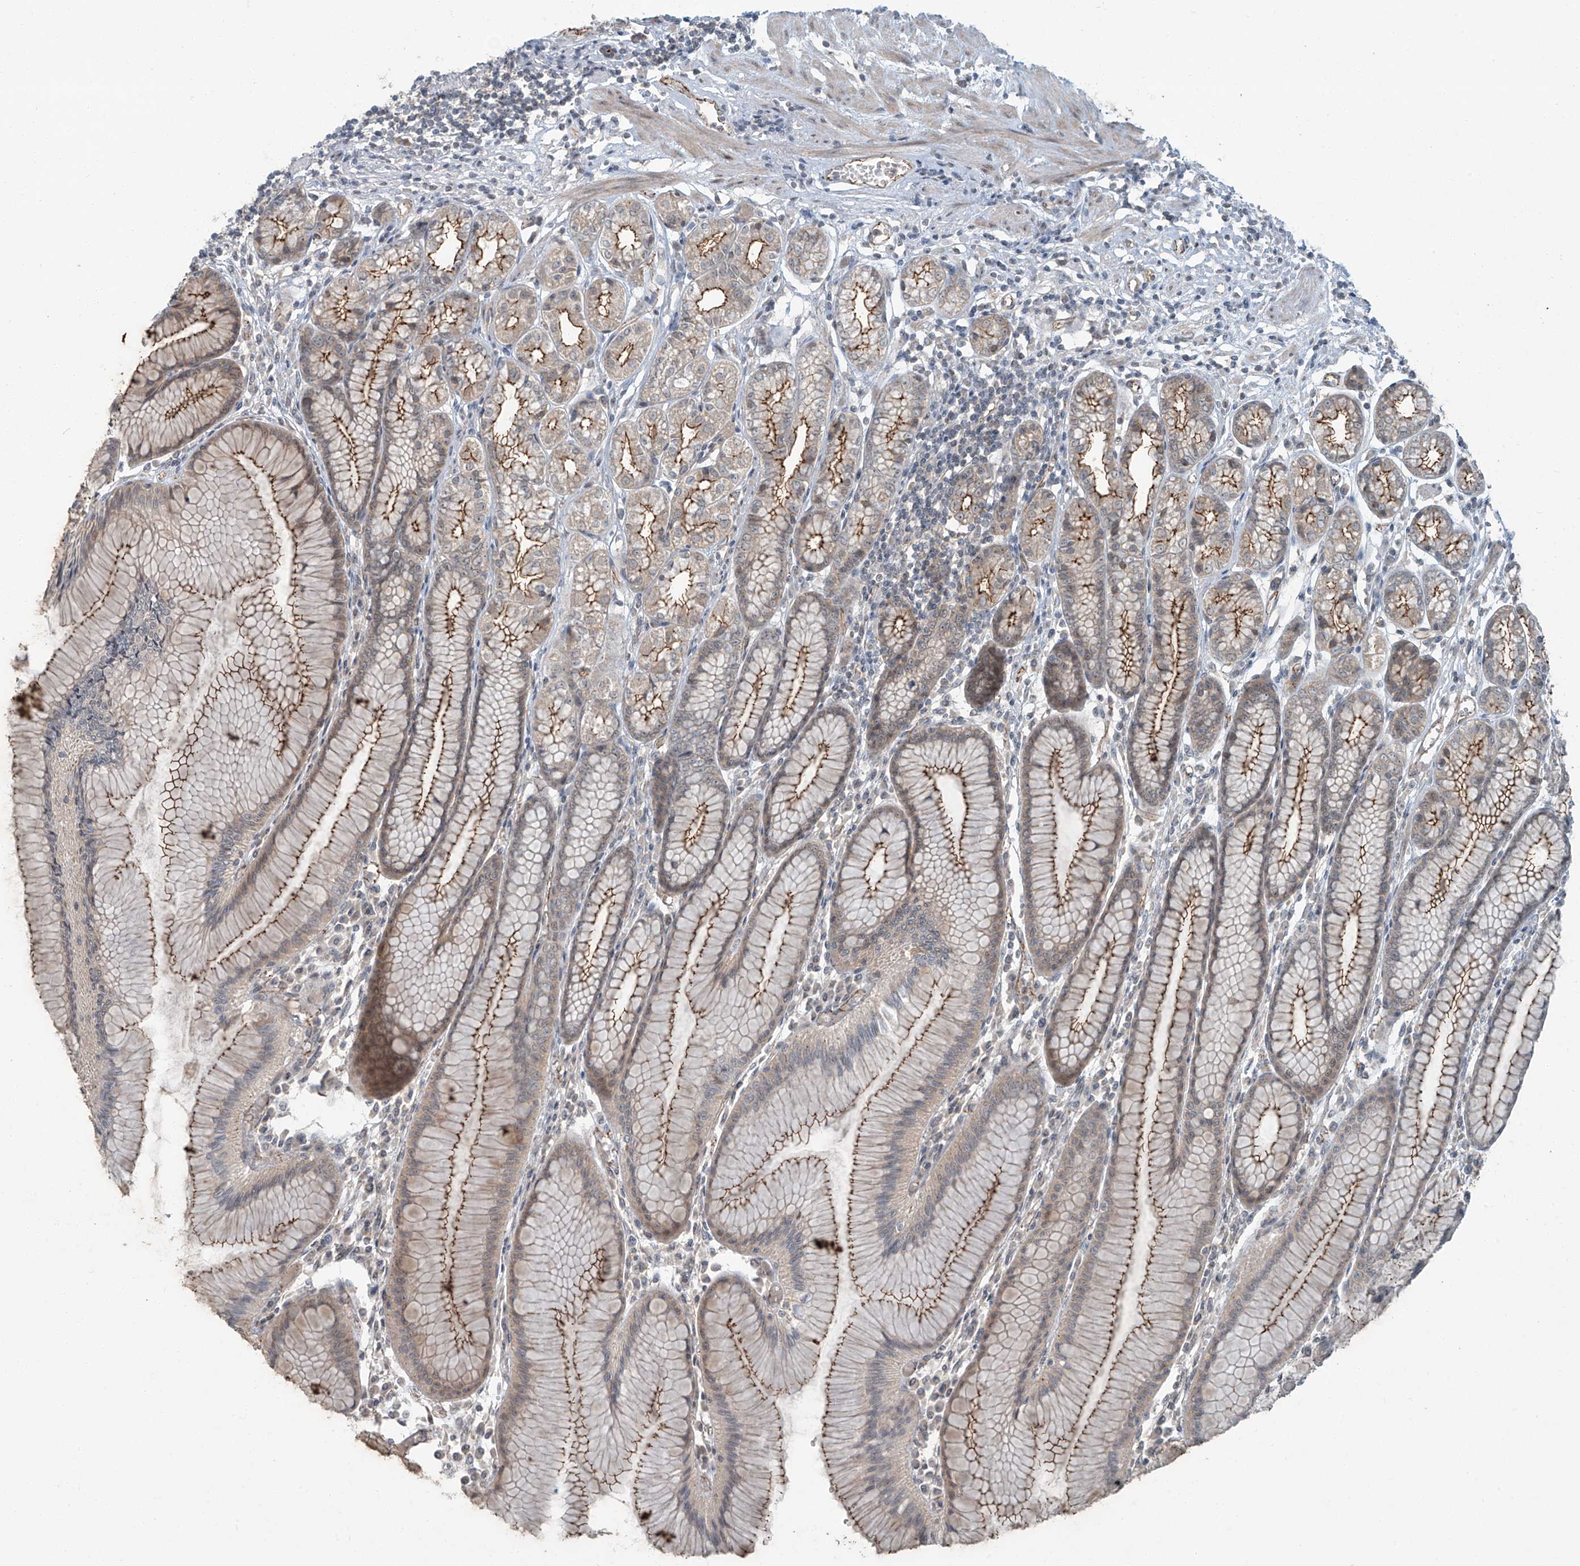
{"staining": {"intensity": "moderate", "quantity": ">75%", "location": "cytoplasmic/membranous"}, "tissue": "stomach", "cell_type": "Glandular cells", "image_type": "normal", "snomed": [{"axis": "morphology", "description": "Normal tissue, NOS"}, {"axis": "topography", "description": "Stomach"}], "caption": "This micrograph displays IHC staining of benign stomach, with medium moderate cytoplasmic/membranous expression in about >75% of glandular cells.", "gene": "ZNF16", "patient": {"sex": "female", "age": 57}}